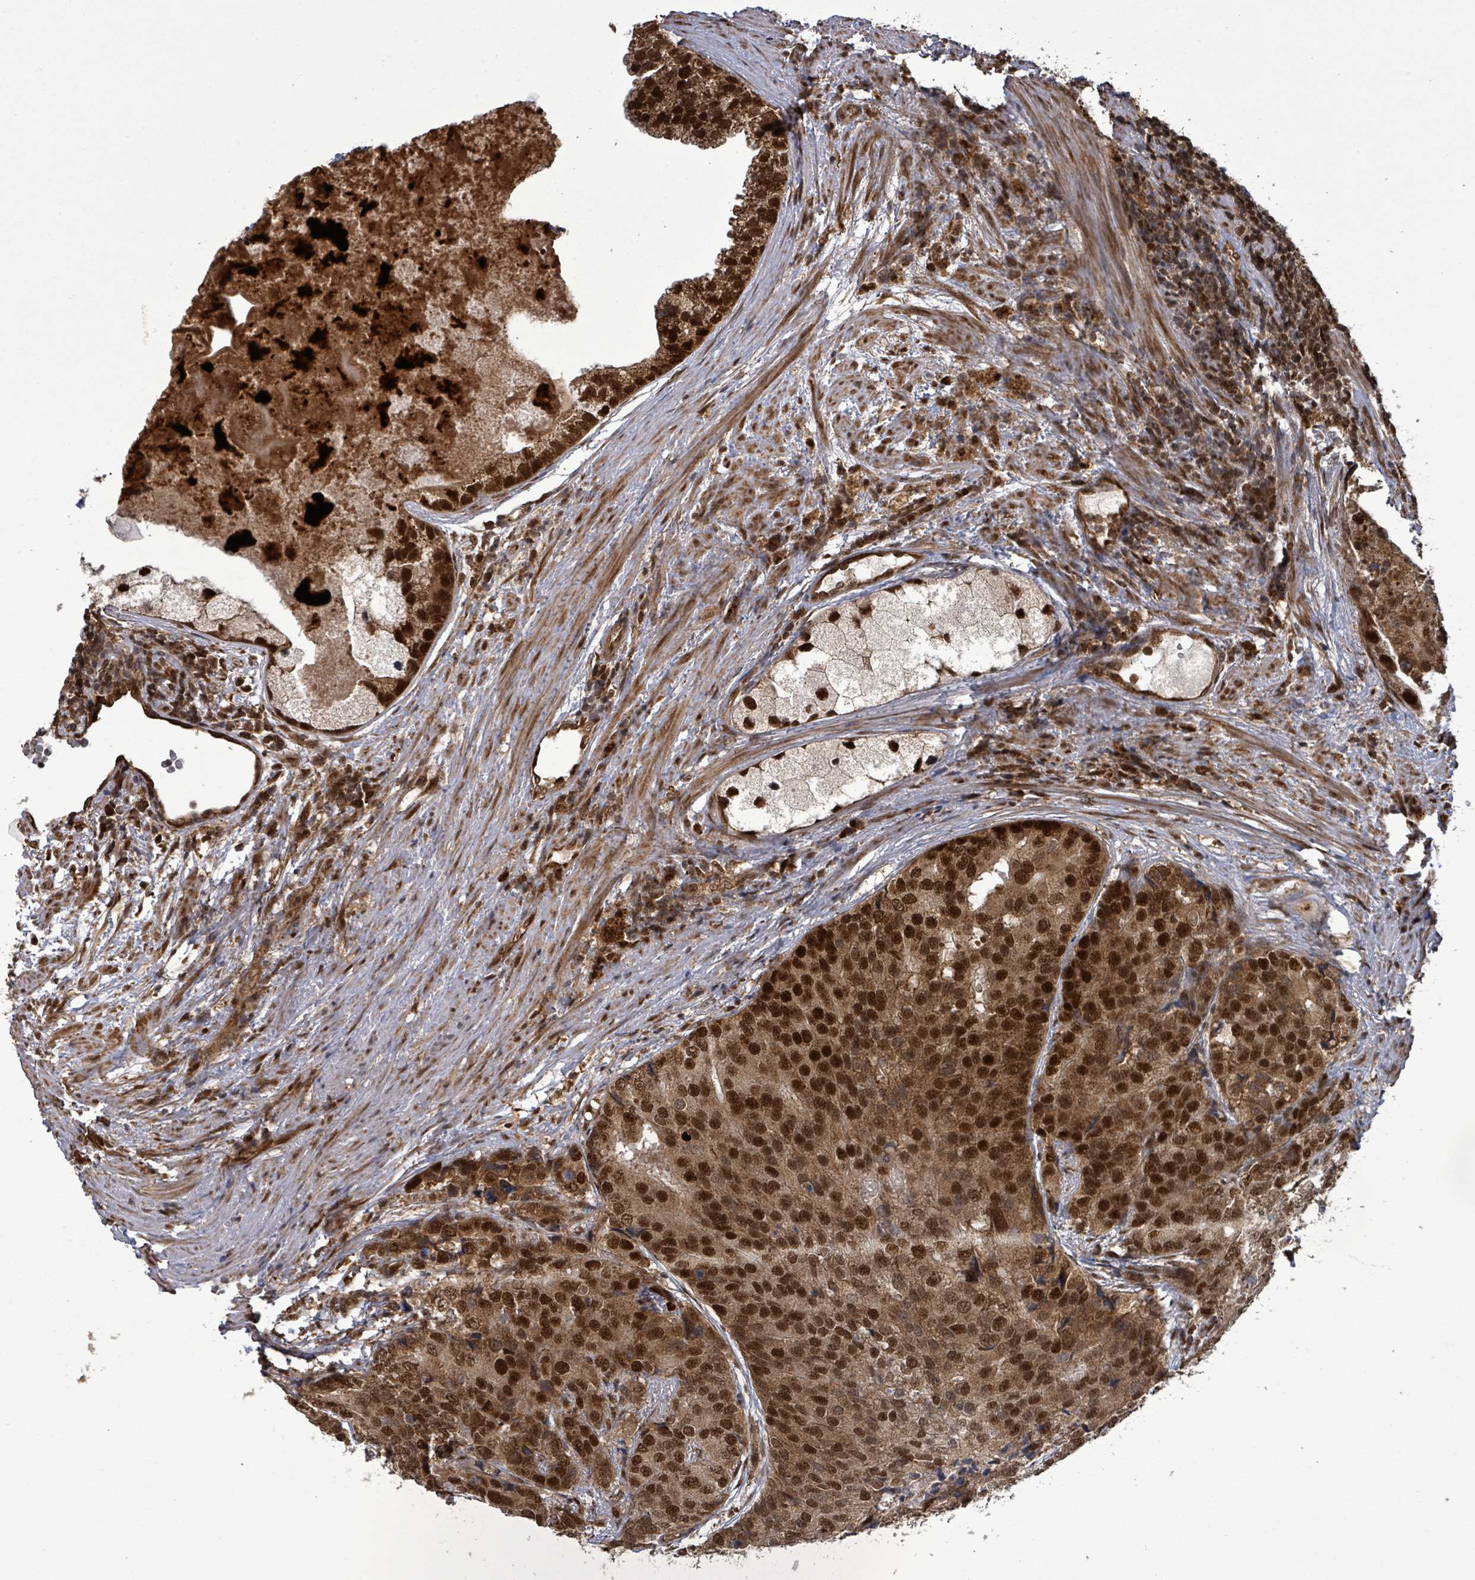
{"staining": {"intensity": "strong", "quantity": ">75%", "location": "nuclear"}, "tissue": "prostate cancer", "cell_type": "Tumor cells", "image_type": "cancer", "snomed": [{"axis": "morphology", "description": "Adenocarcinoma, High grade"}, {"axis": "topography", "description": "Prostate"}], "caption": "This micrograph demonstrates immunohistochemistry staining of prostate high-grade adenocarcinoma, with high strong nuclear expression in approximately >75% of tumor cells.", "gene": "PATZ1", "patient": {"sex": "male", "age": 62}}